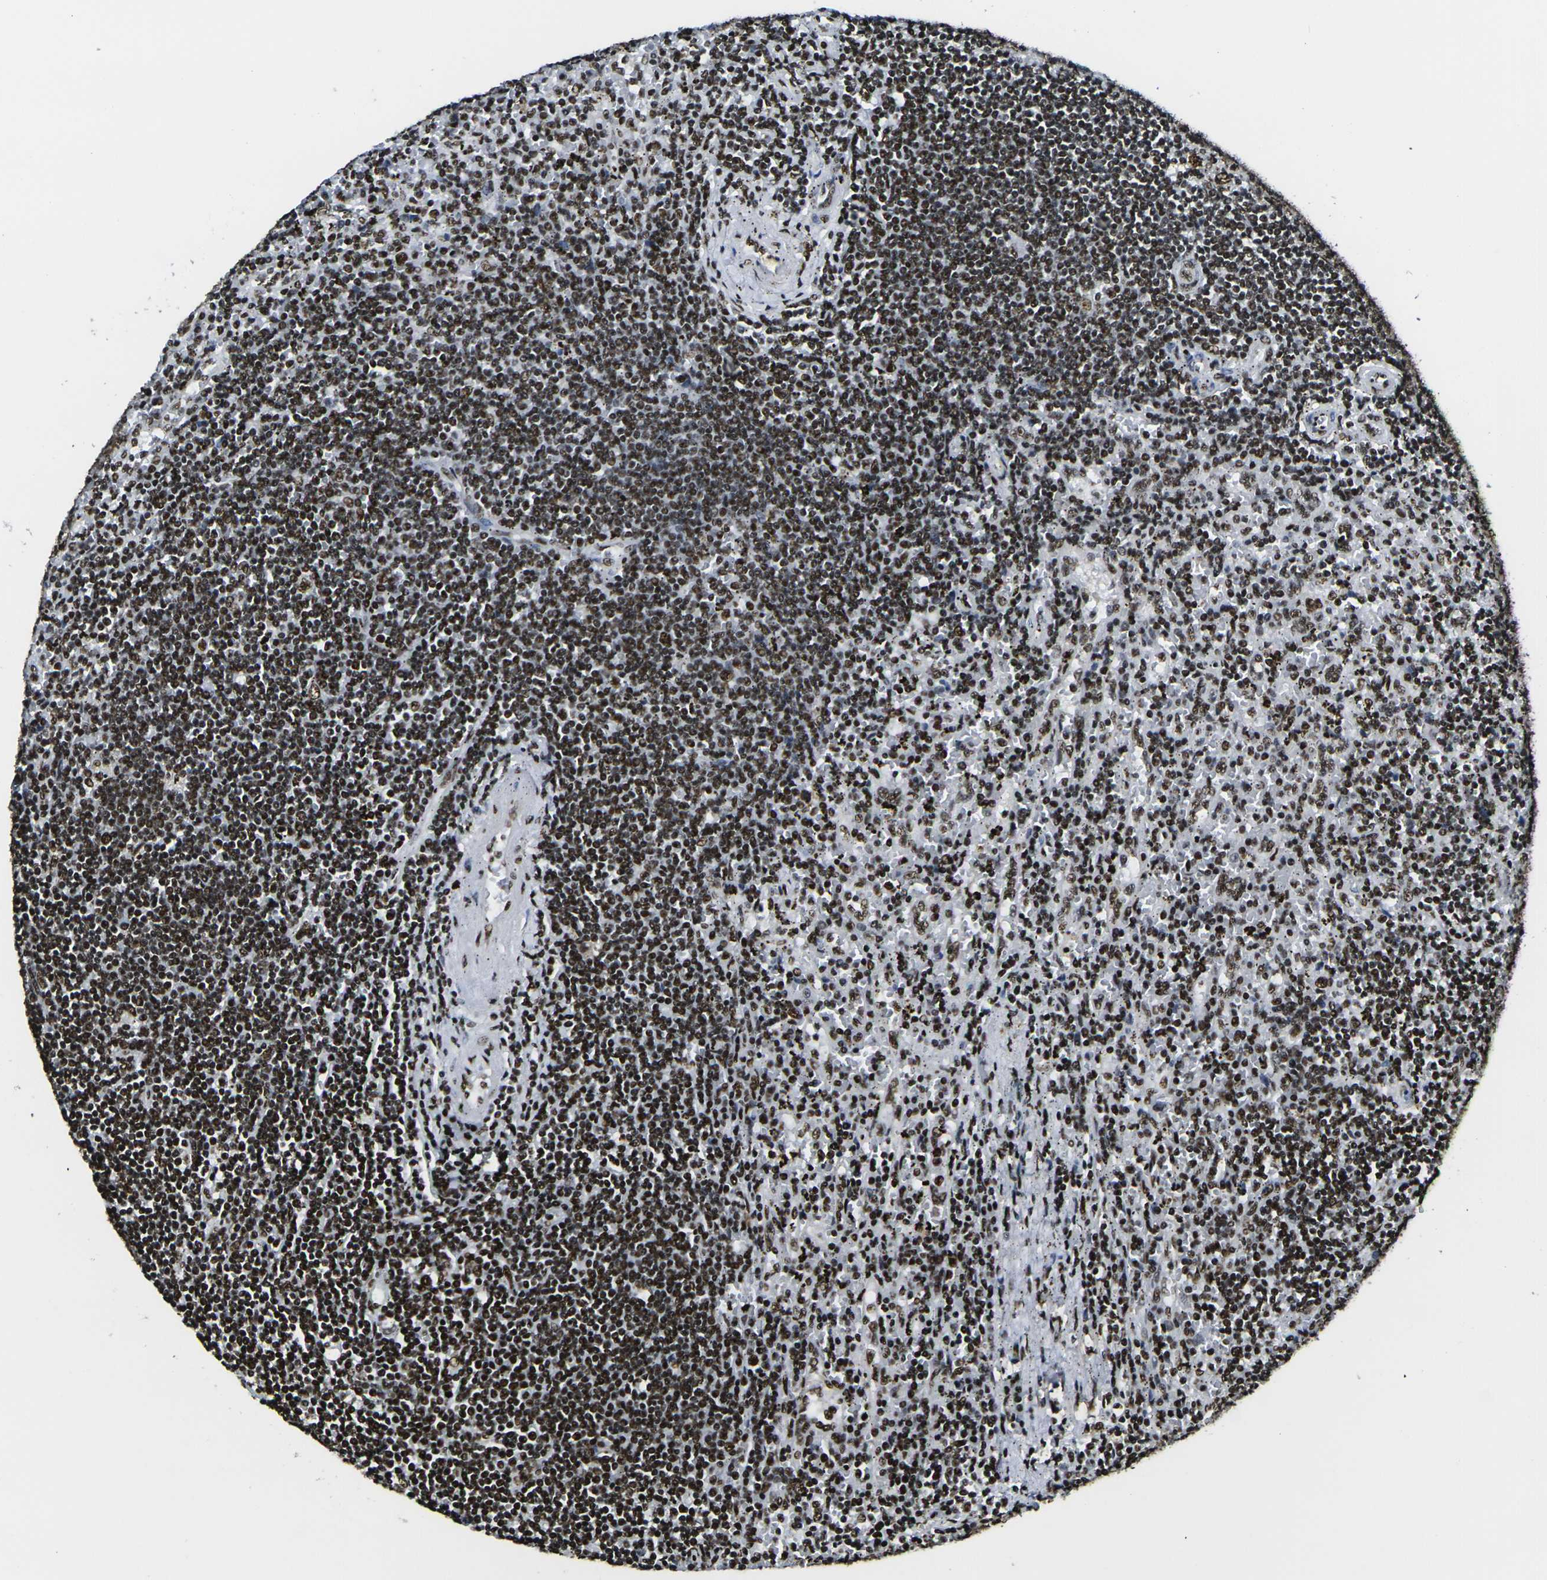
{"staining": {"intensity": "strong", "quantity": ">75%", "location": "nuclear"}, "tissue": "lymphoma", "cell_type": "Tumor cells", "image_type": "cancer", "snomed": [{"axis": "morphology", "description": "Malignant lymphoma, non-Hodgkin's type, Low grade"}, {"axis": "topography", "description": "Spleen"}], "caption": "Approximately >75% of tumor cells in human lymphoma exhibit strong nuclear protein expression as visualized by brown immunohistochemical staining.", "gene": "SMARCC1", "patient": {"sex": "male", "age": 76}}